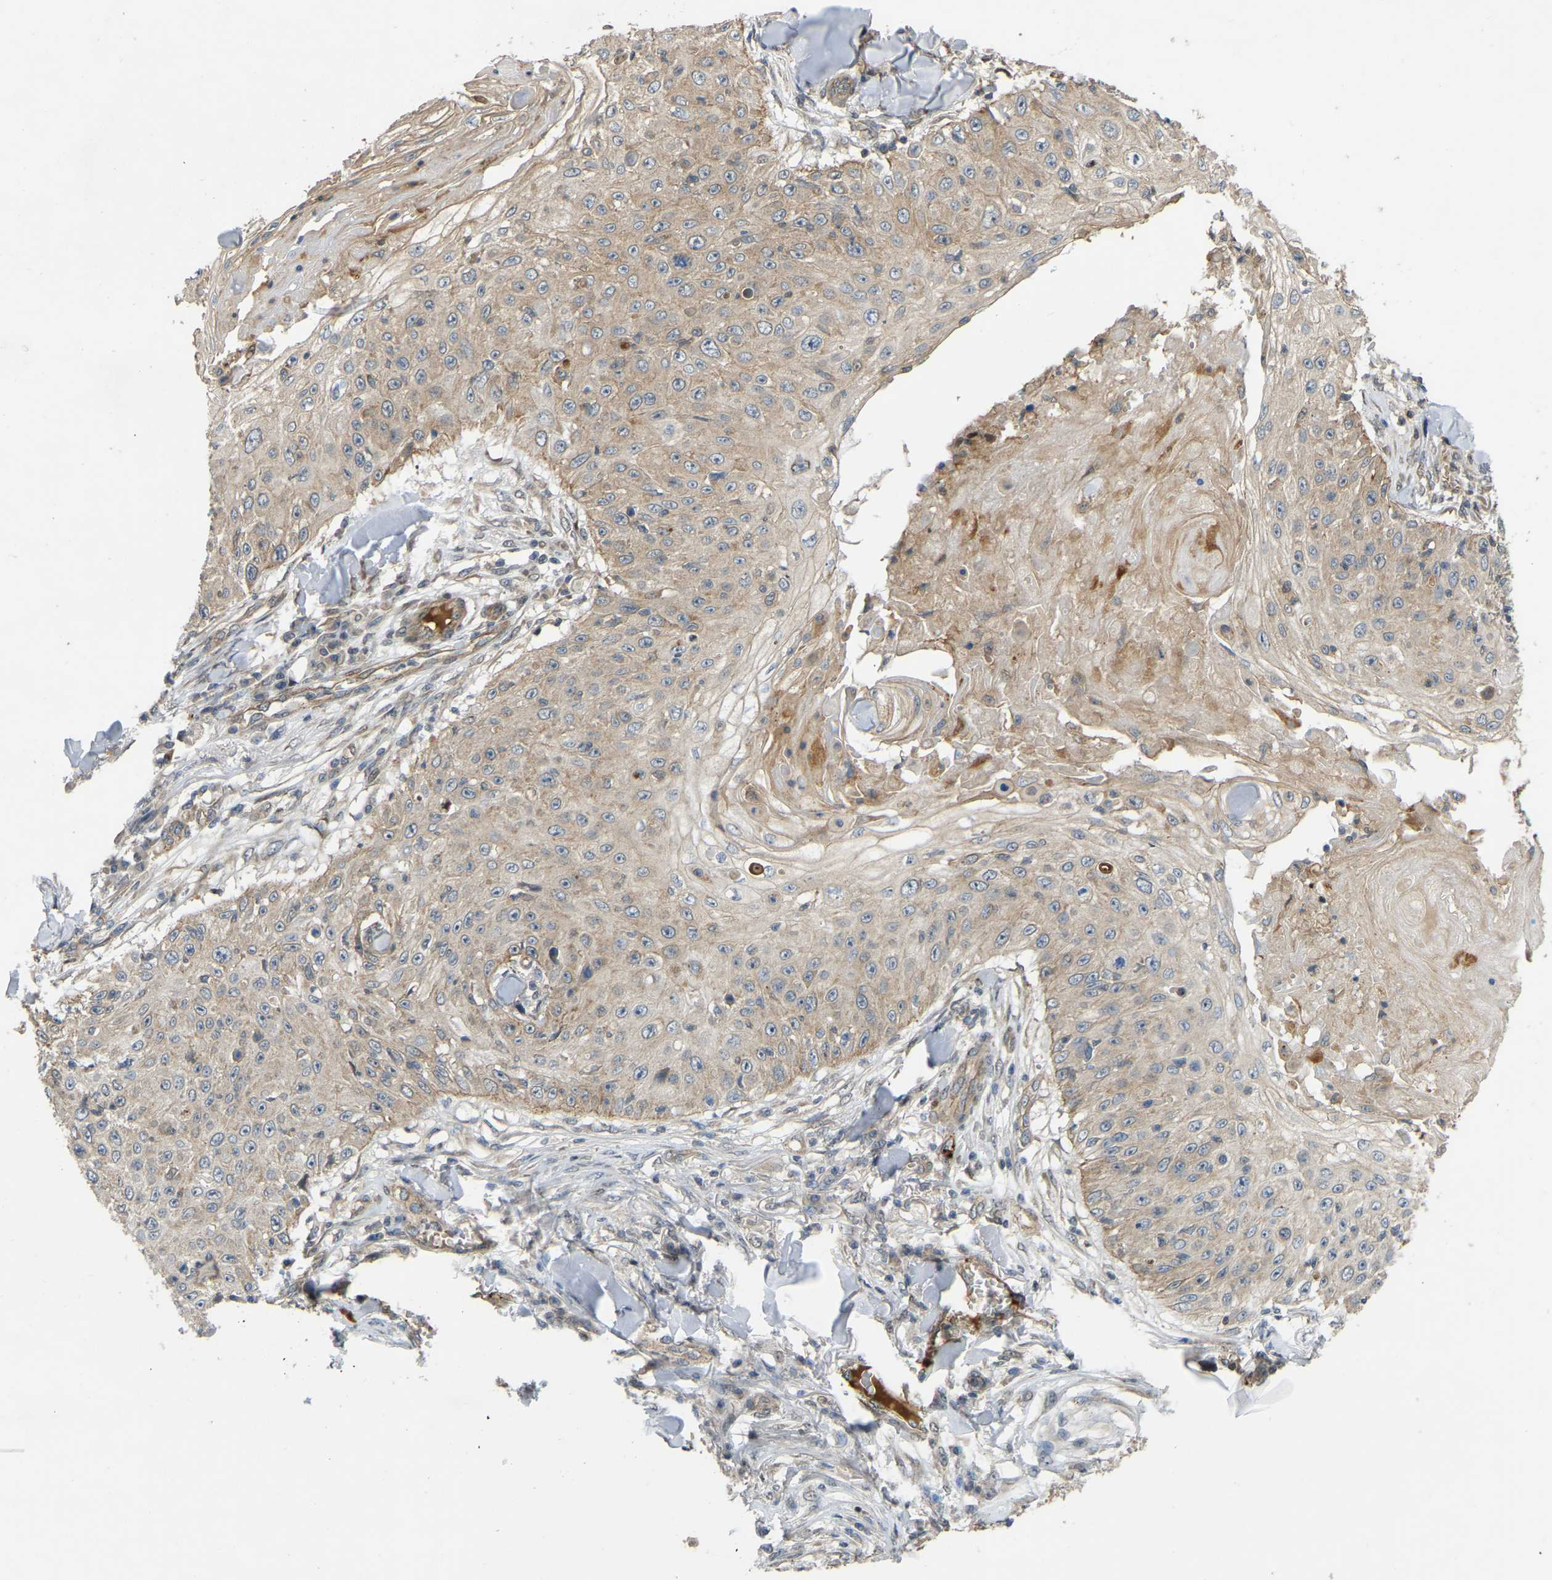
{"staining": {"intensity": "moderate", "quantity": "25%-75%", "location": "cytoplasmic/membranous"}, "tissue": "skin cancer", "cell_type": "Tumor cells", "image_type": "cancer", "snomed": [{"axis": "morphology", "description": "Squamous cell carcinoma, NOS"}, {"axis": "topography", "description": "Skin"}], "caption": "Moderate cytoplasmic/membranous protein staining is seen in about 25%-75% of tumor cells in skin cancer (squamous cell carcinoma). Using DAB (3,3'-diaminobenzidine) (brown) and hematoxylin (blue) stains, captured at high magnification using brightfield microscopy.", "gene": "C21orf91", "patient": {"sex": "male", "age": 86}}